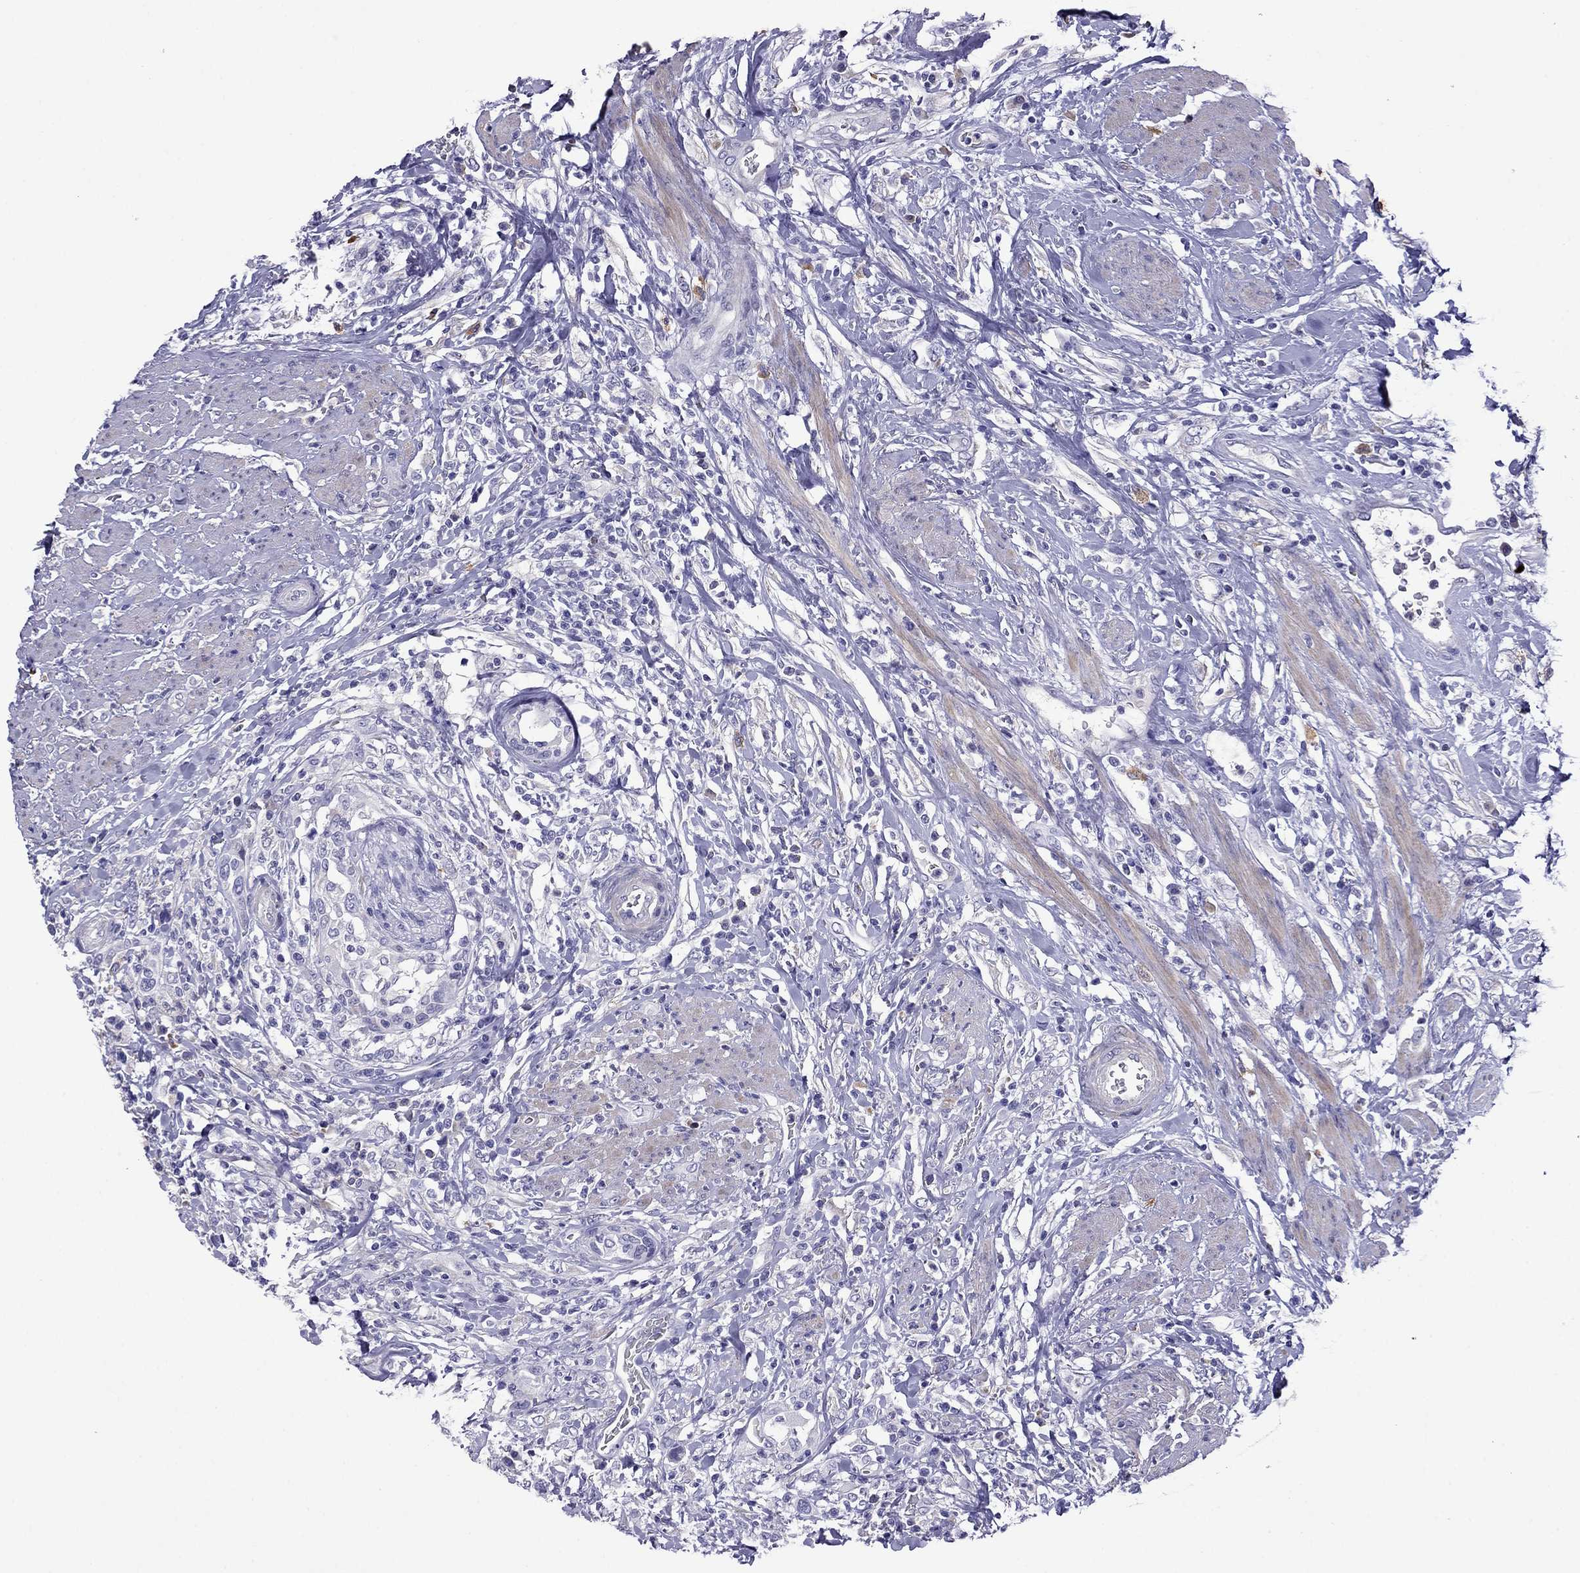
{"staining": {"intensity": "negative", "quantity": "none", "location": "none"}, "tissue": "urothelial cancer", "cell_type": "Tumor cells", "image_type": "cancer", "snomed": [{"axis": "morphology", "description": "Urothelial carcinoma, NOS"}, {"axis": "morphology", "description": "Urothelial carcinoma, High grade"}, {"axis": "topography", "description": "Urinary bladder"}], "caption": "Urothelial cancer stained for a protein using IHC demonstrates no expression tumor cells.", "gene": "STAR", "patient": {"sex": "female", "age": 64}}